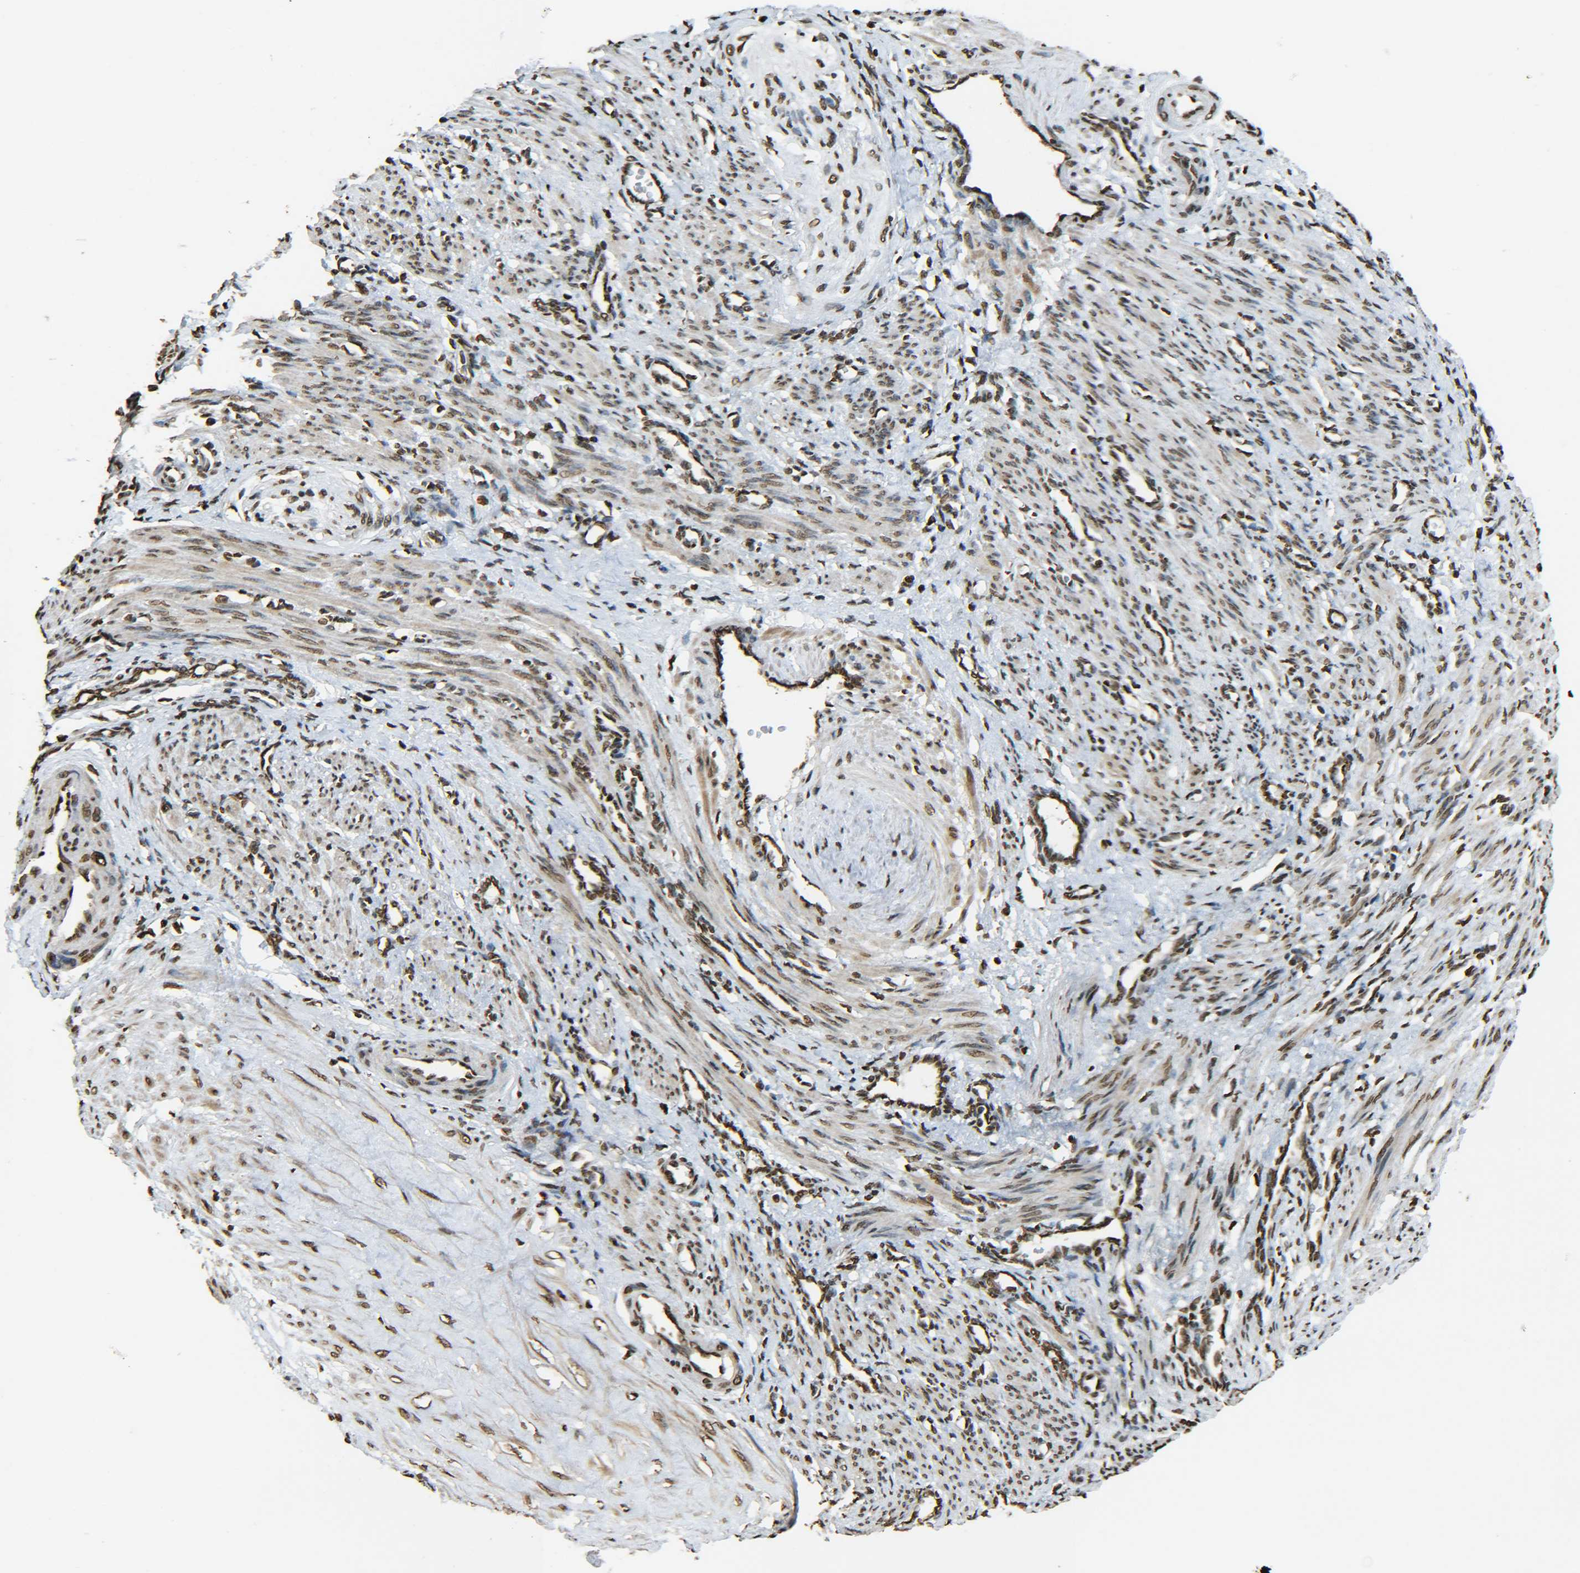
{"staining": {"intensity": "moderate", "quantity": ">75%", "location": "cytoplasmic/membranous,nuclear"}, "tissue": "smooth muscle", "cell_type": "Smooth muscle cells", "image_type": "normal", "snomed": [{"axis": "morphology", "description": "Normal tissue, NOS"}, {"axis": "topography", "description": "Endometrium"}], "caption": "Moderate cytoplasmic/membranous,nuclear positivity is appreciated in about >75% of smooth muscle cells in unremarkable smooth muscle. The protein of interest is shown in brown color, while the nuclei are stained blue.", "gene": "H4C16", "patient": {"sex": "female", "age": 33}}